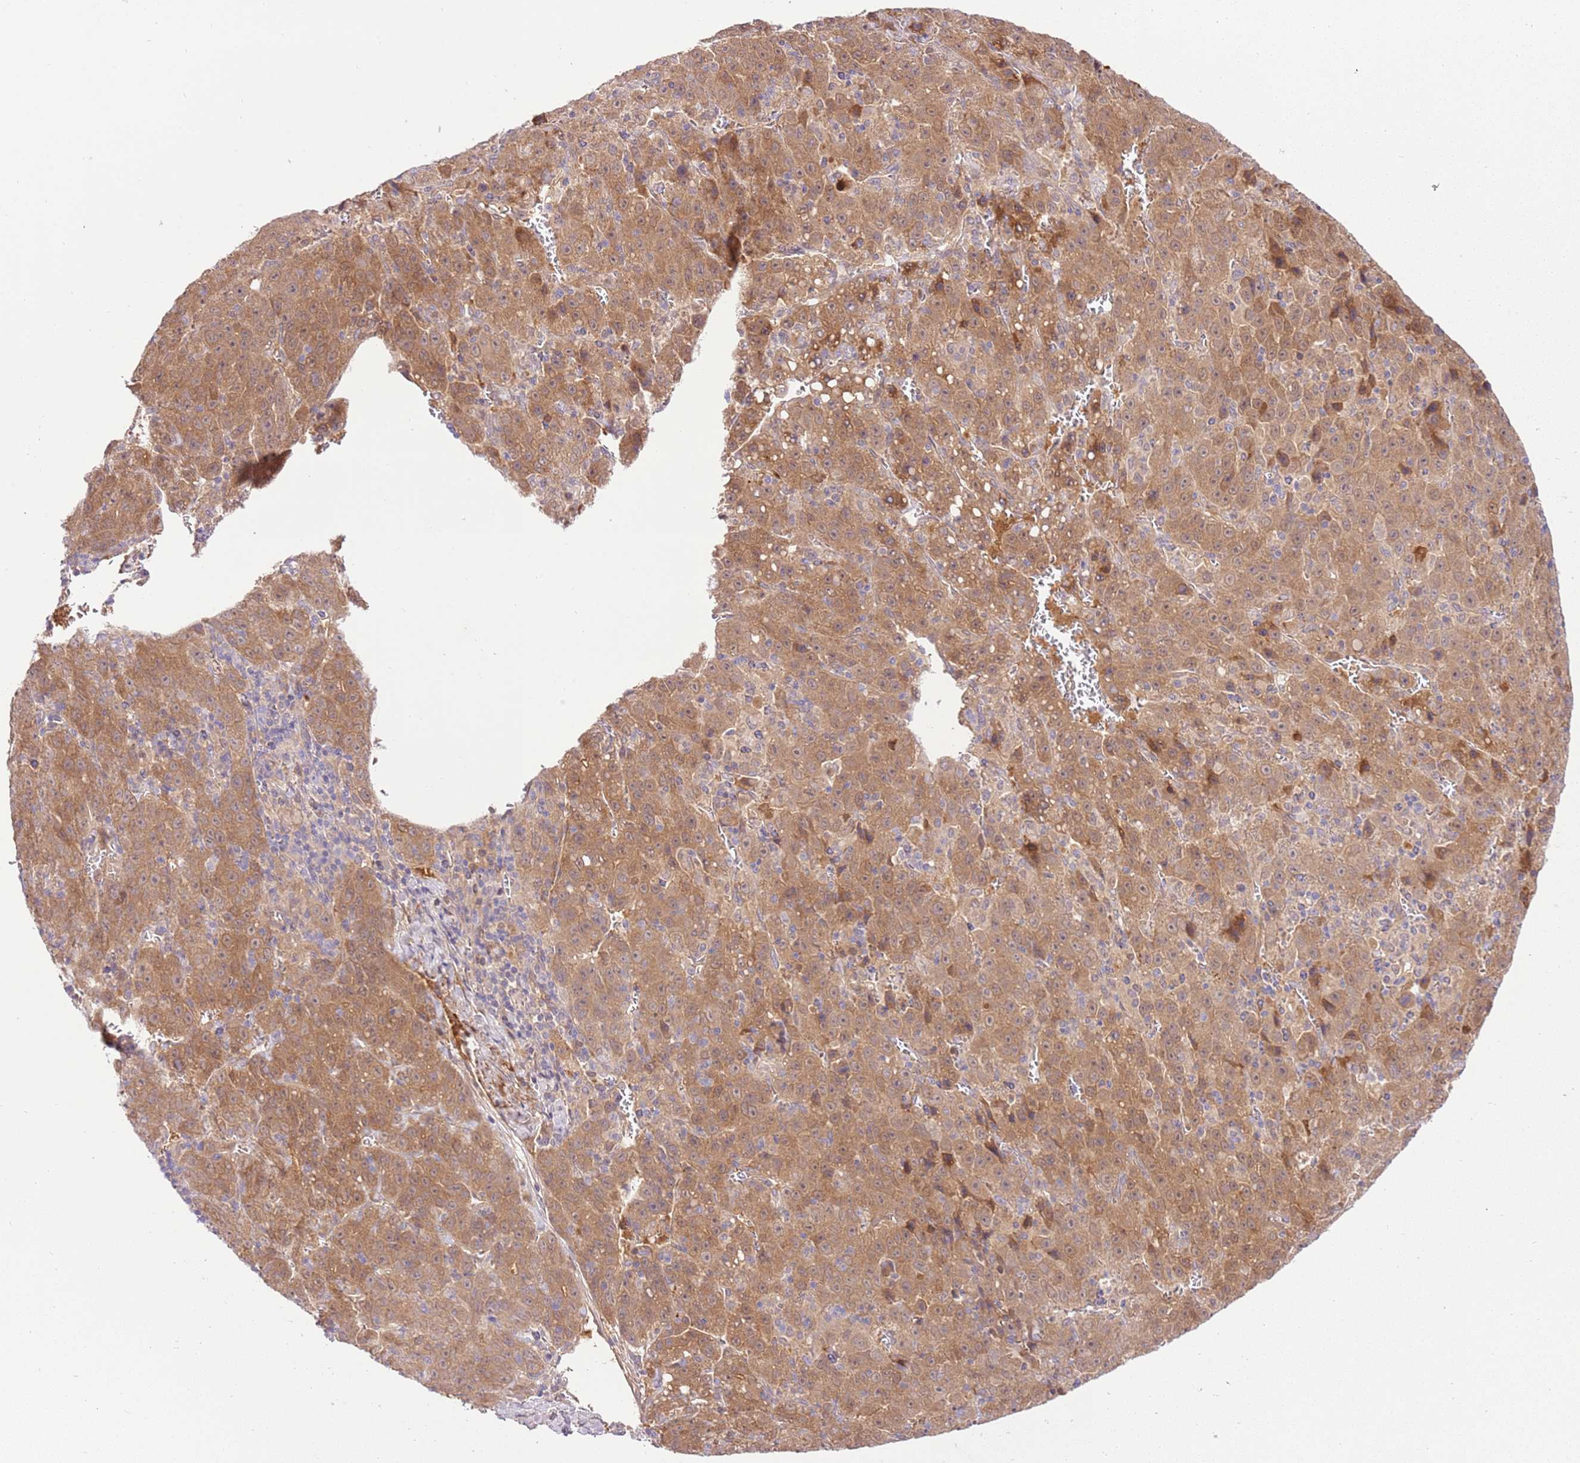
{"staining": {"intensity": "moderate", "quantity": ">75%", "location": "cytoplasmic/membranous"}, "tissue": "liver cancer", "cell_type": "Tumor cells", "image_type": "cancer", "snomed": [{"axis": "morphology", "description": "Carcinoma, Hepatocellular, NOS"}, {"axis": "topography", "description": "Liver"}], "caption": "Approximately >75% of tumor cells in human hepatocellular carcinoma (liver) reveal moderate cytoplasmic/membranous protein expression as visualized by brown immunohistochemical staining.", "gene": "C8G", "patient": {"sex": "female", "age": 53}}